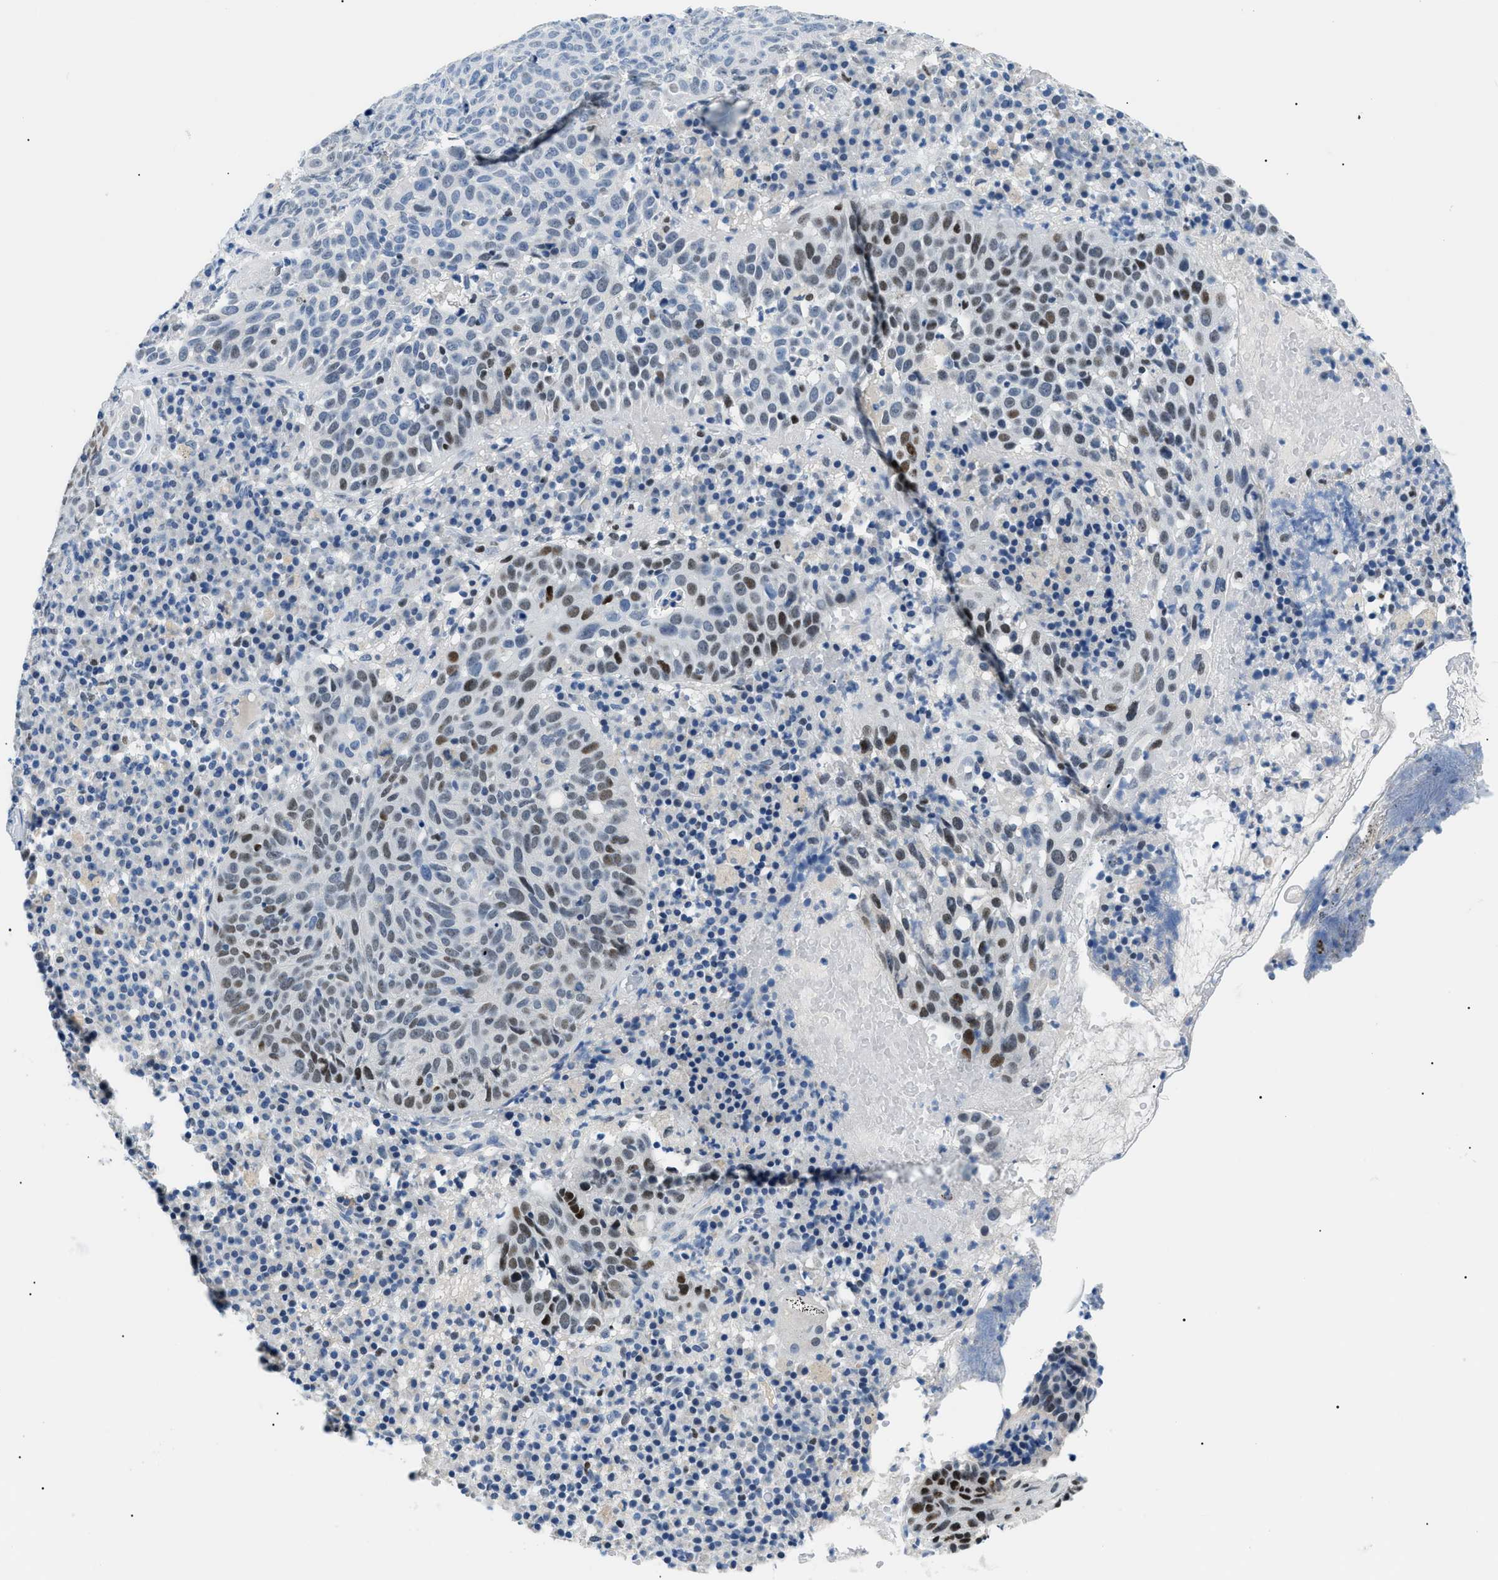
{"staining": {"intensity": "moderate", "quantity": "25%-75%", "location": "nuclear"}, "tissue": "skin cancer", "cell_type": "Tumor cells", "image_type": "cancer", "snomed": [{"axis": "morphology", "description": "Squamous cell carcinoma in situ, NOS"}, {"axis": "morphology", "description": "Squamous cell carcinoma, NOS"}, {"axis": "topography", "description": "Skin"}], "caption": "An immunohistochemistry image of neoplastic tissue is shown. Protein staining in brown highlights moderate nuclear positivity in skin cancer within tumor cells.", "gene": "SMARCC1", "patient": {"sex": "male", "age": 93}}